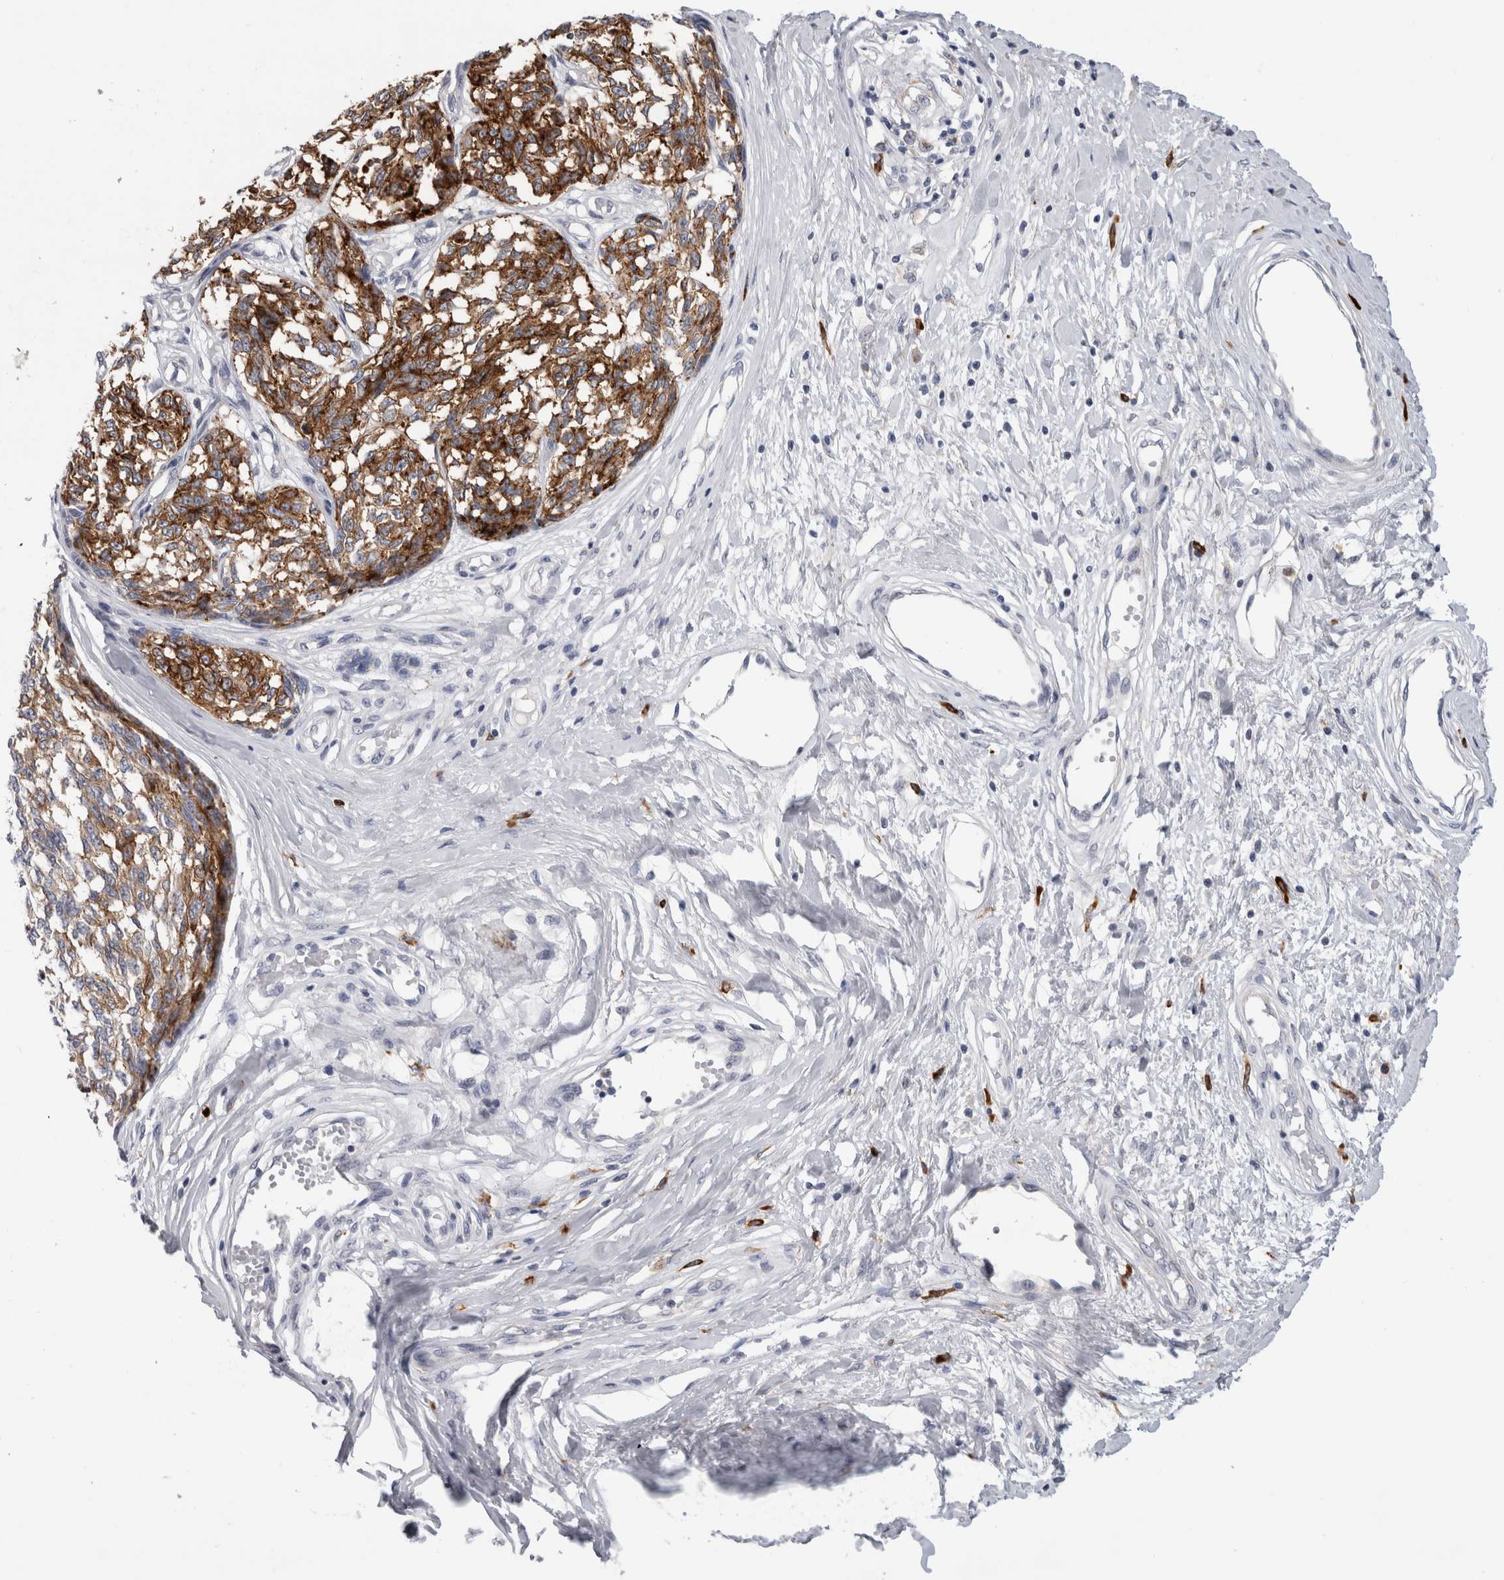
{"staining": {"intensity": "moderate", "quantity": ">75%", "location": "cytoplasmic/membranous"}, "tissue": "melanoma", "cell_type": "Tumor cells", "image_type": "cancer", "snomed": [{"axis": "morphology", "description": "Malignant melanoma, NOS"}, {"axis": "topography", "description": "Skin"}], "caption": "Tumor cells show medium levels of moderate cytoplasmic/membranous staining in about >75% of cells in human melanoma.", "gene": "CD63", "patient": {"sex": "female", "age": 64}}